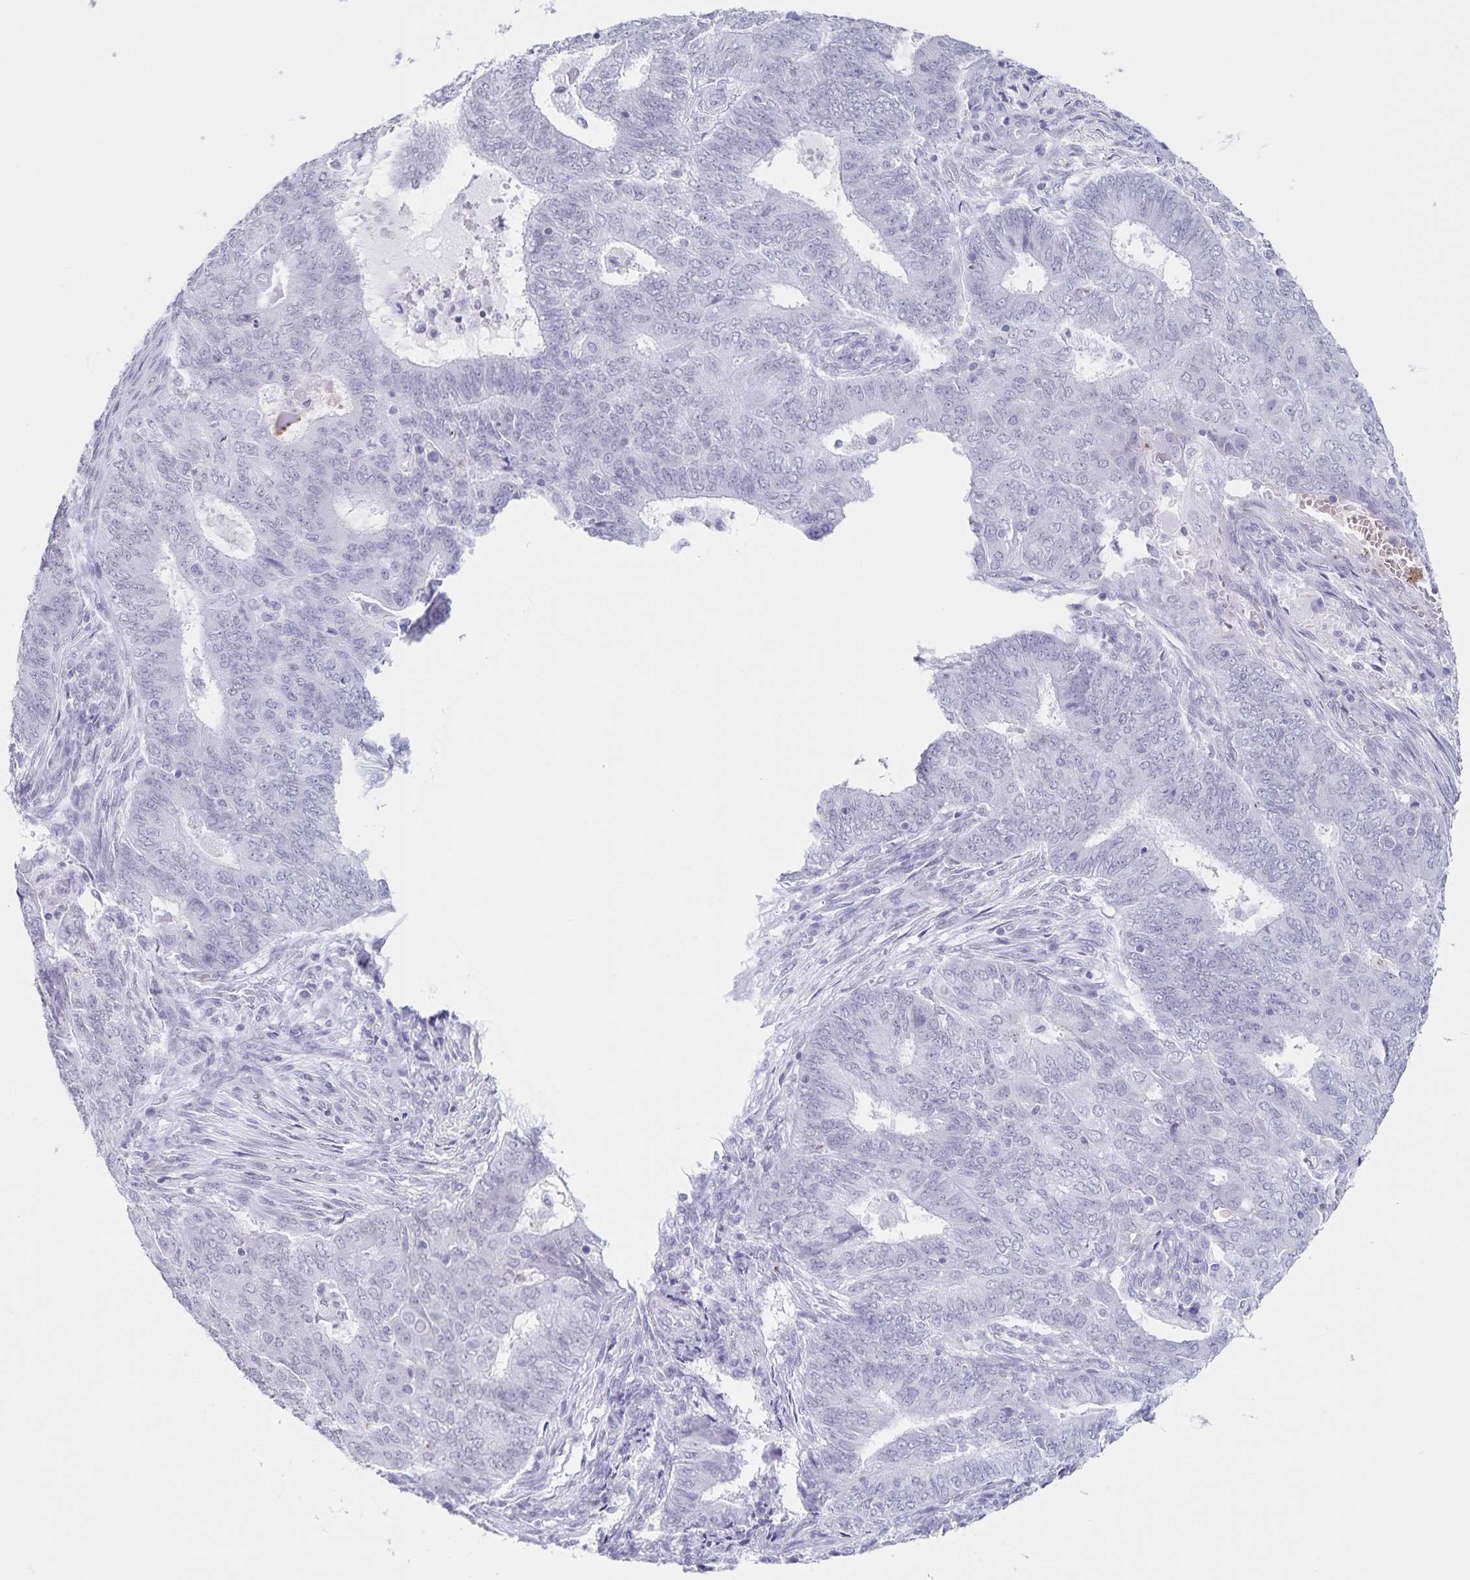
{"staining": {"intensity": "negative", "quantity": "none", "location": "none"}, "tissue": "endometrial cancer", "cell_type": "Tumor cells", "image_type": "cancer", "snomed": [{"axis": "morphology", "description": "Adenocarcinoma, NOS"}, {"axis": "topography", "description": "Endometrium"}], "caption": "Tumor cells show no significant protein positivity in endometrial cancer (adenocarcinoma).", "gene": "LCE6A", "patient": {"sex": "female", "age": 62}}